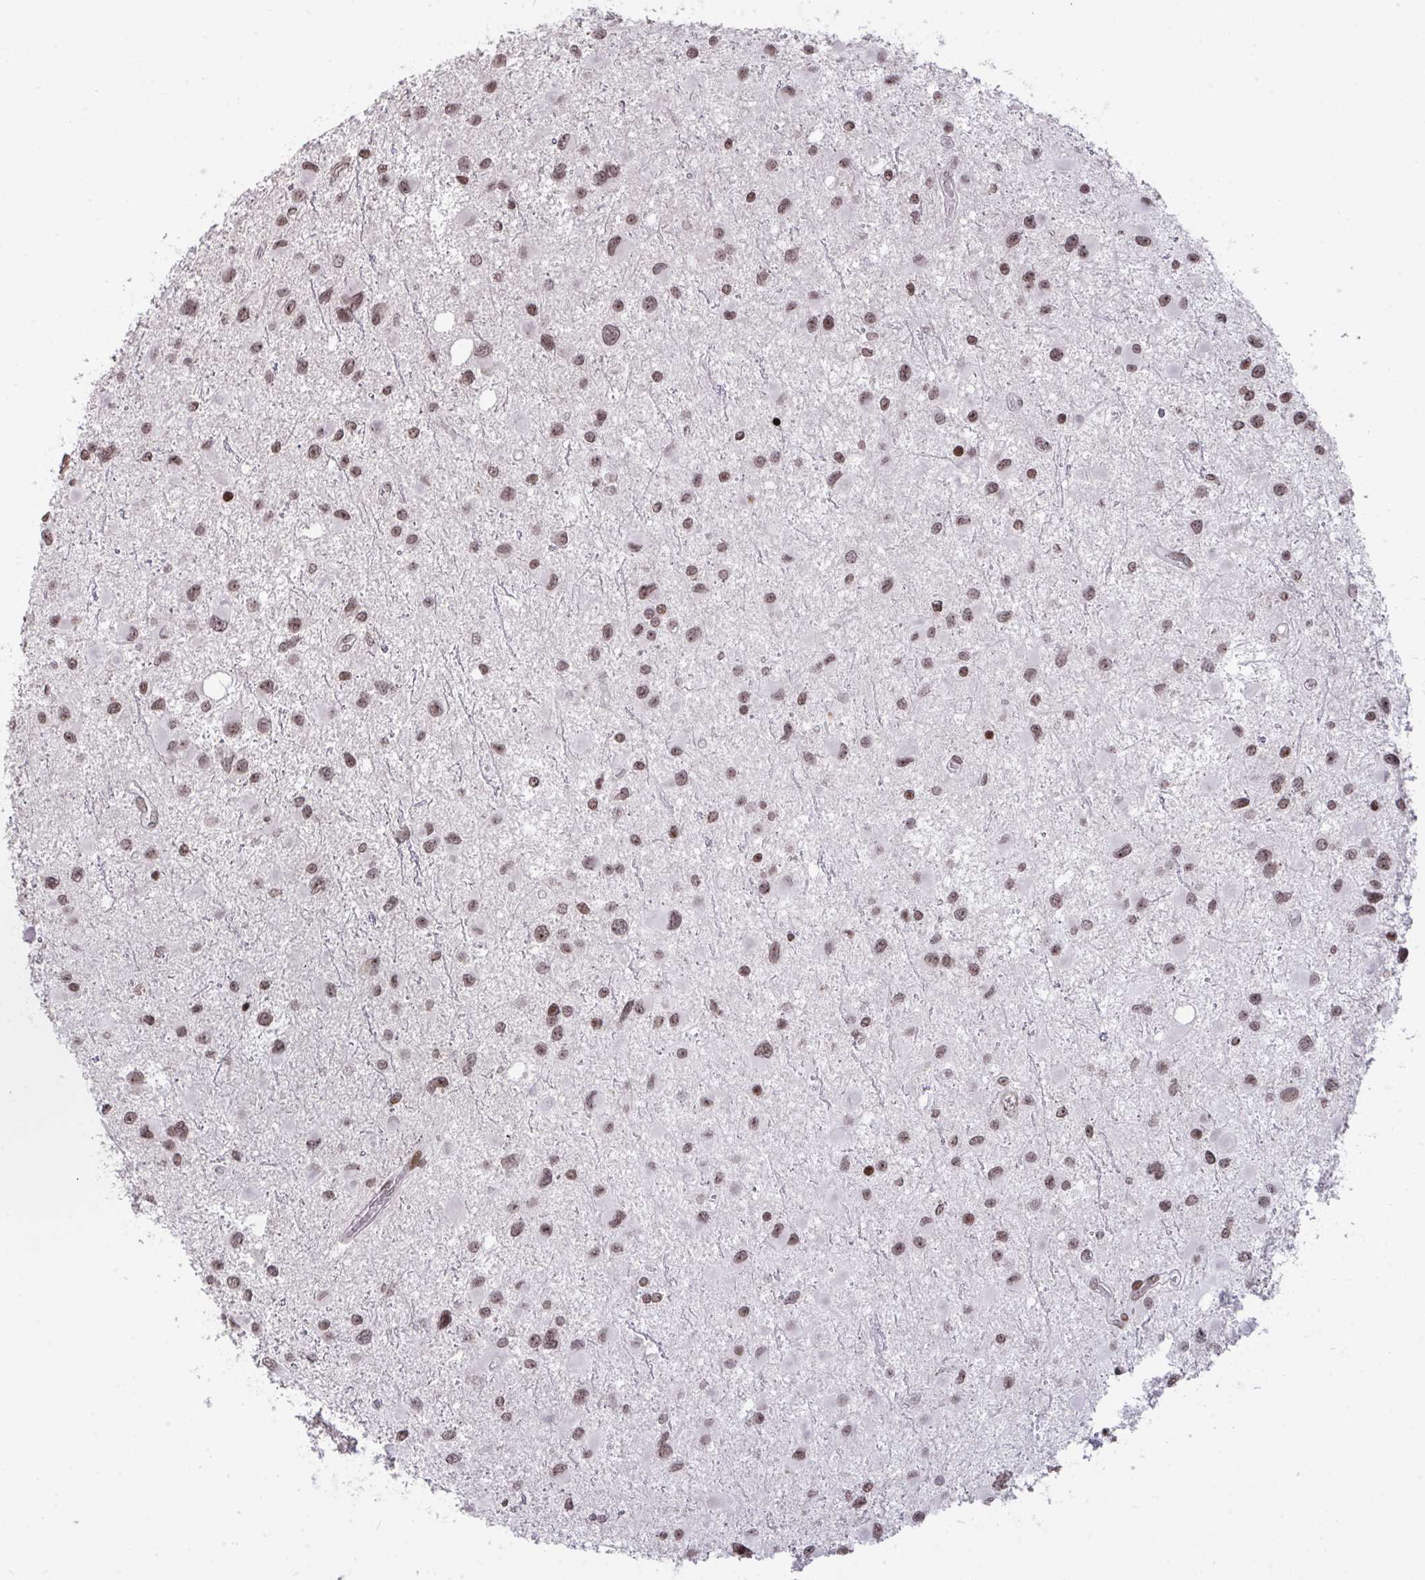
{"staining": {"intensity": "moderate", "quantity": ">75%", "location": "nuclear"}, "tissue": "glioma", "cell_type": "Tumor cells", "image_type": "cancer", "snomed": [{"axis": "morphology", "description": "Glioma, malignant, Low grade"}, {"axis": "topography", "description": "Brain"}], "caption": "Malignant glioma (low-grade) tissue shows moderate nuclear expression in about >75% of tumor cells, visualized by immunohistochemistry.", "gene": "NIP7", "patient": {"sex": "female", "age": 32}}